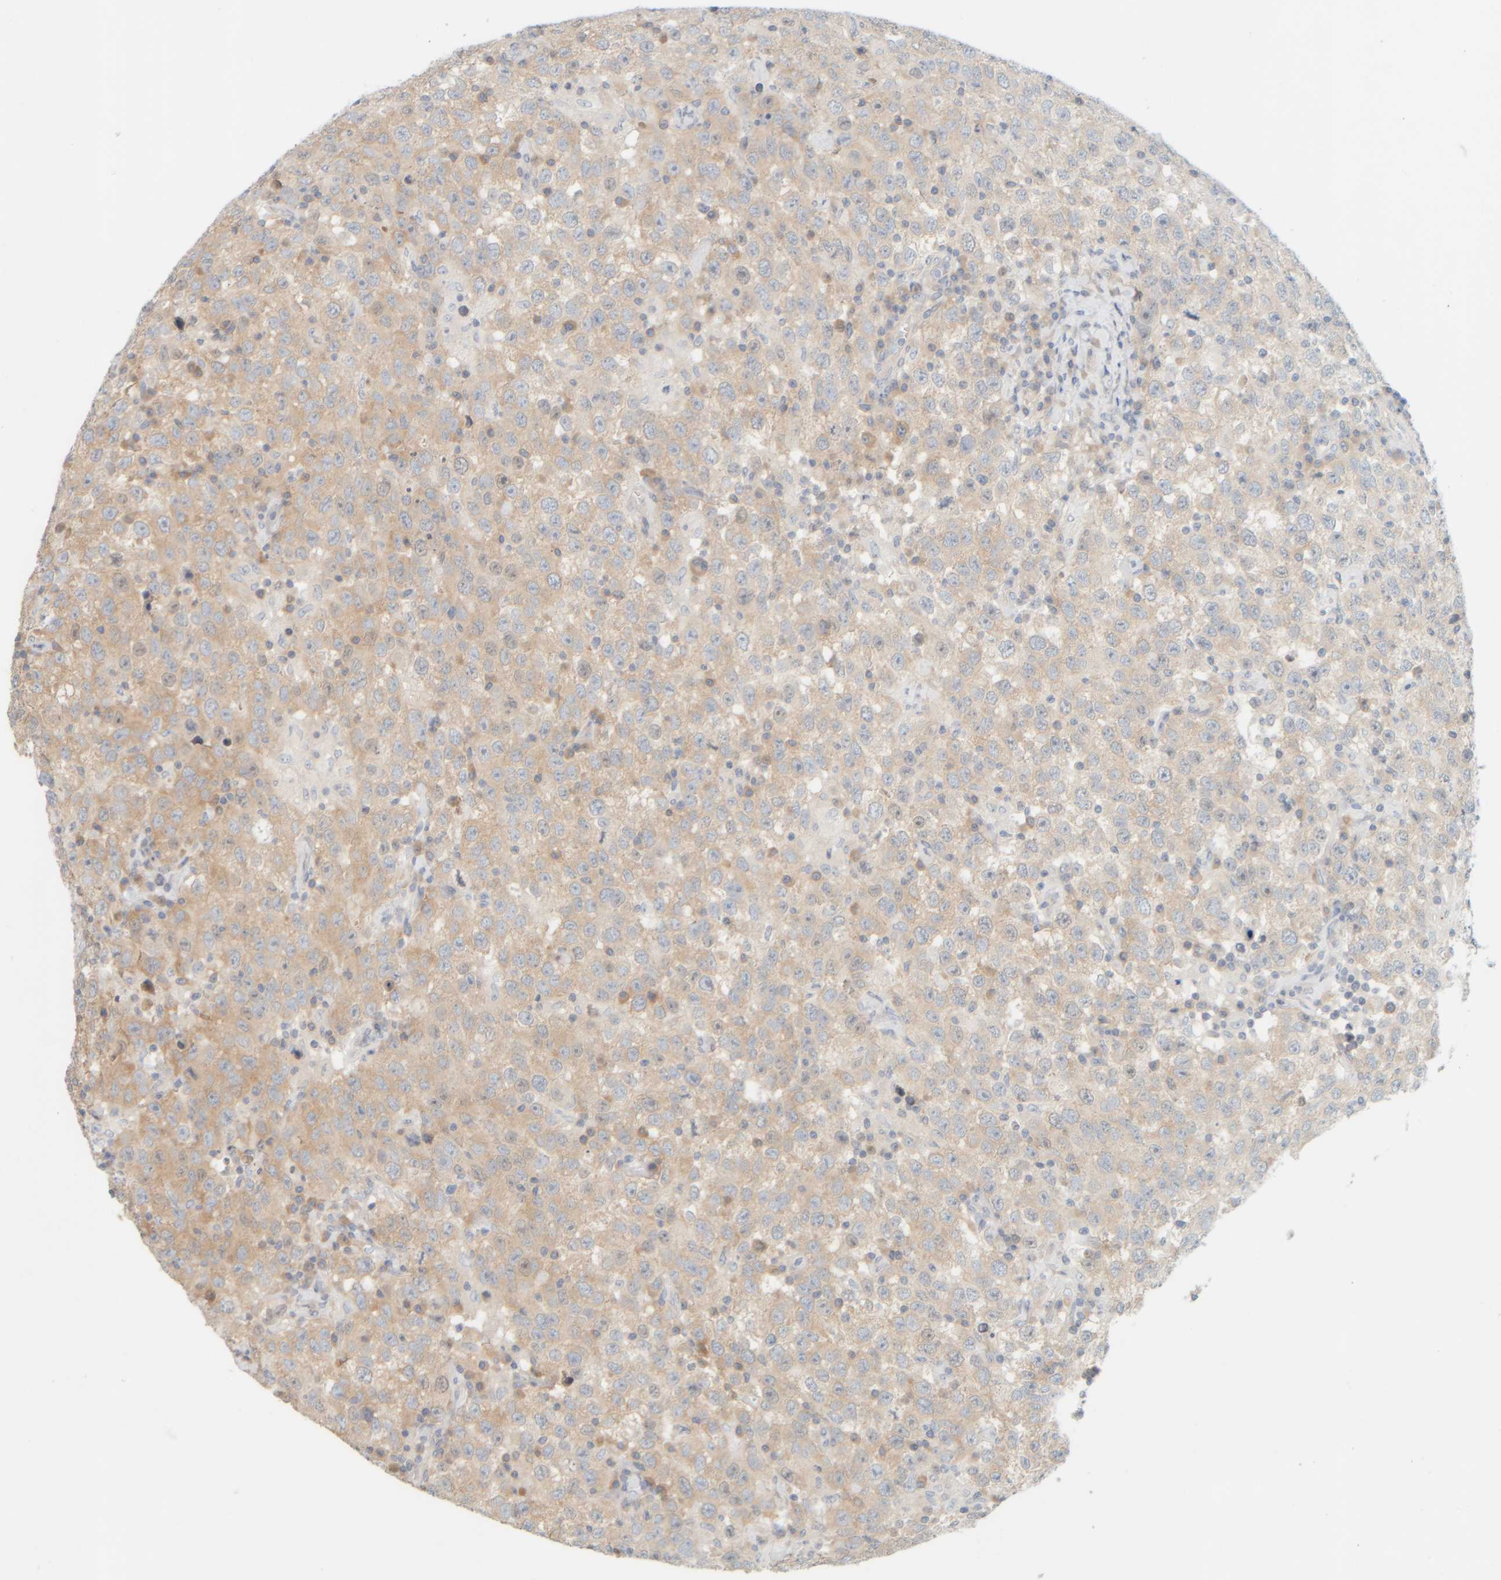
{"staining": {"intensity": "weak", "quantity": ">75%", "location": "cytoplasmic/membranous"}, "tissue": "testis cancer", "cell_type": "Tumor cells", "image_type": "cancer", "snomed": [{"axis": "morphology", "description": "Seminoma, NOS"}, {"axis": "topography", "description": "Testis"}], "caption": "IHC of human testis cancer exhibits low levels of weak cytoplasmic/membranous positivity in approximately >75% of tumor cells.", "gene": "PTGES3L-AARSD1", "patient": {"sex": "male", "age": 41}}